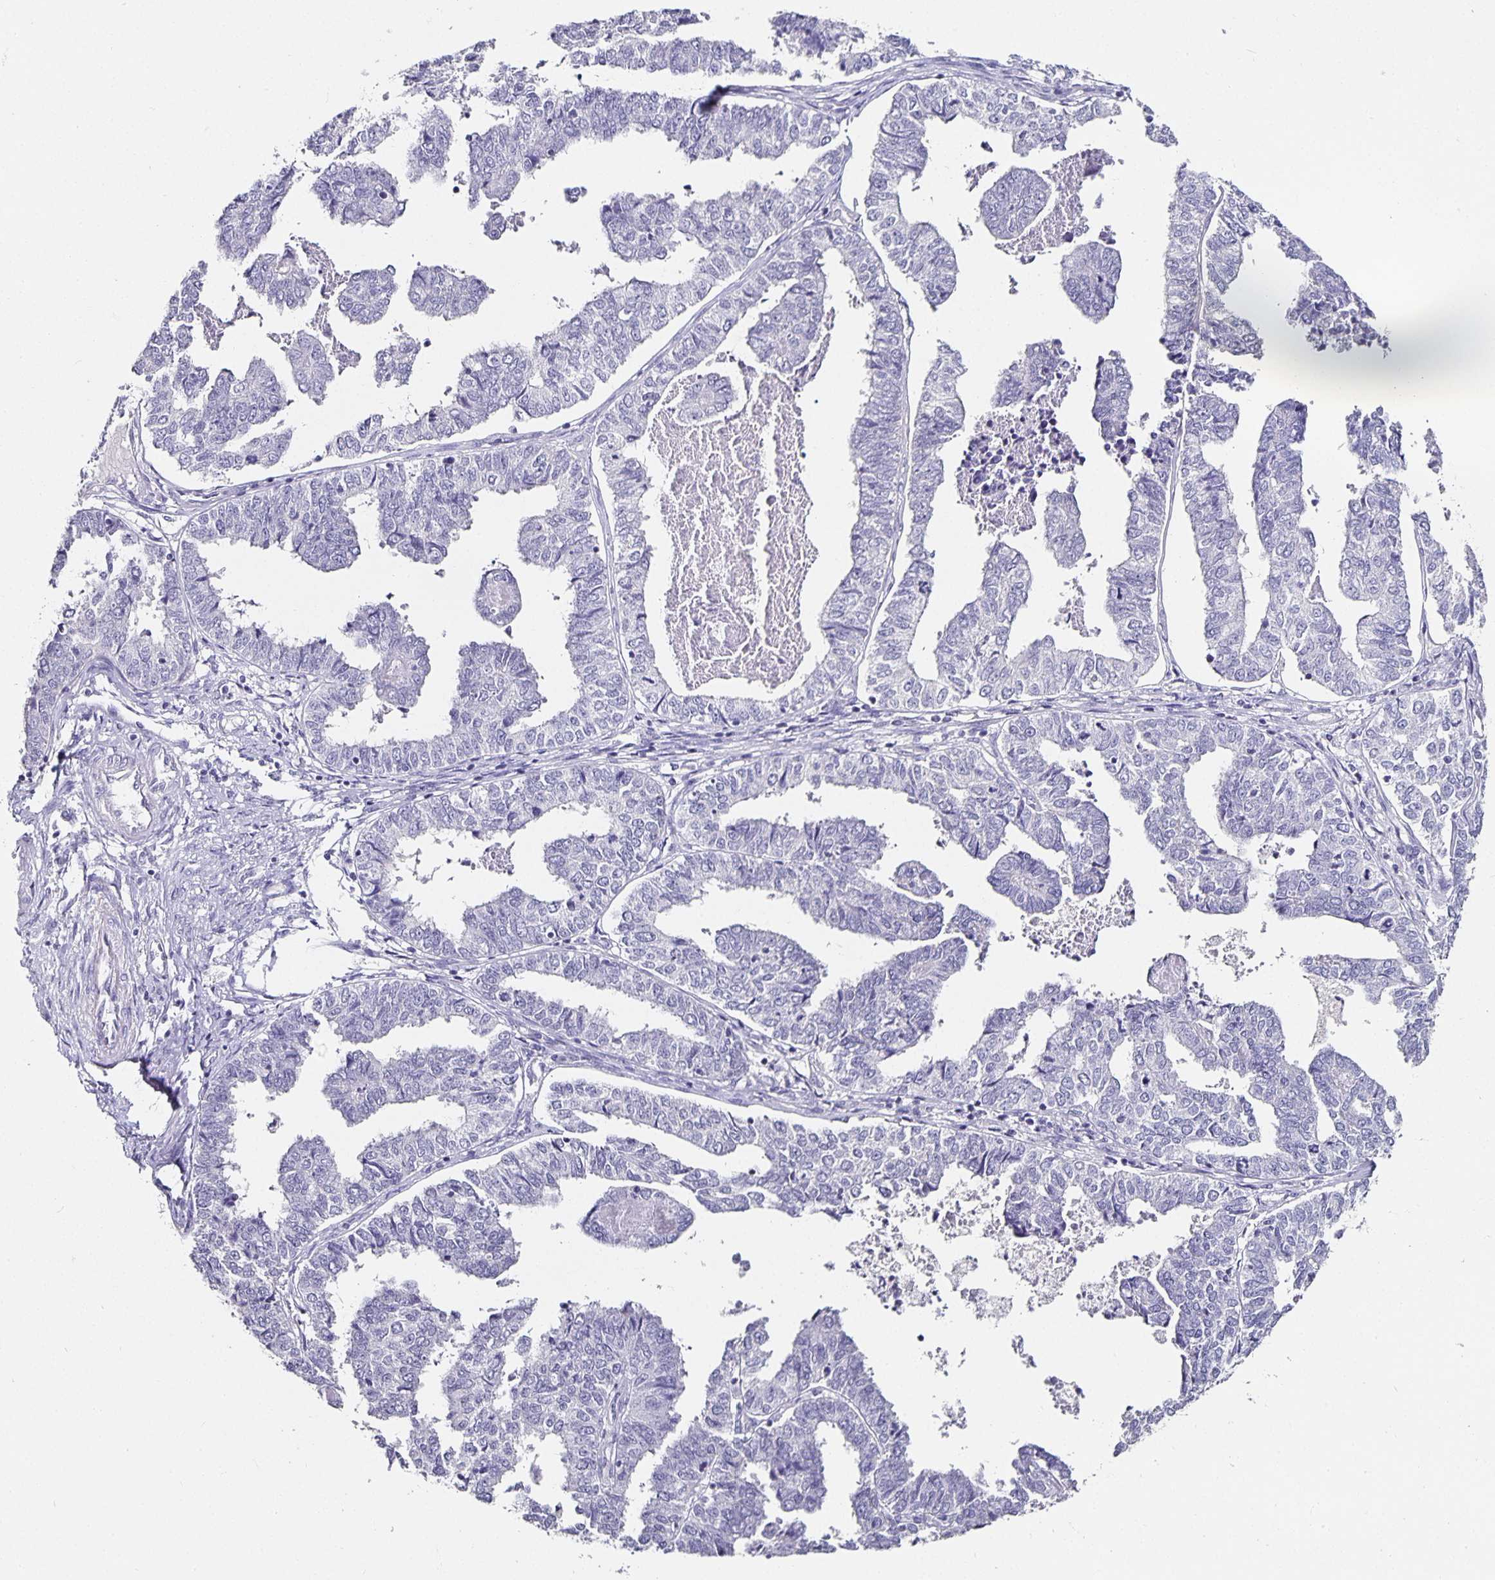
{"staining": {"intensity": "negative", "quantity": "none", "location": "none"}, "tissue": "endometrial cancer", "cell_type": "Tumor cells", "image_type": "cancer", "snomed": [{"axis": "morphology", "description": "Adenocarcinoma, NOS"}, {"axis": "topography", "description": "Endometrium"}], "caption": "Histopathology image shows no protein positivity in tumor cells of endometrial cancer (adenocarcinoma) tissue. (Stains: DAB immunohistochemistry with hematoxylin counter stain, Microscopy: brightfield microscopy at high magnification).", "gene": "CHGA", "patient": {"sex": "female", "age": 73}}